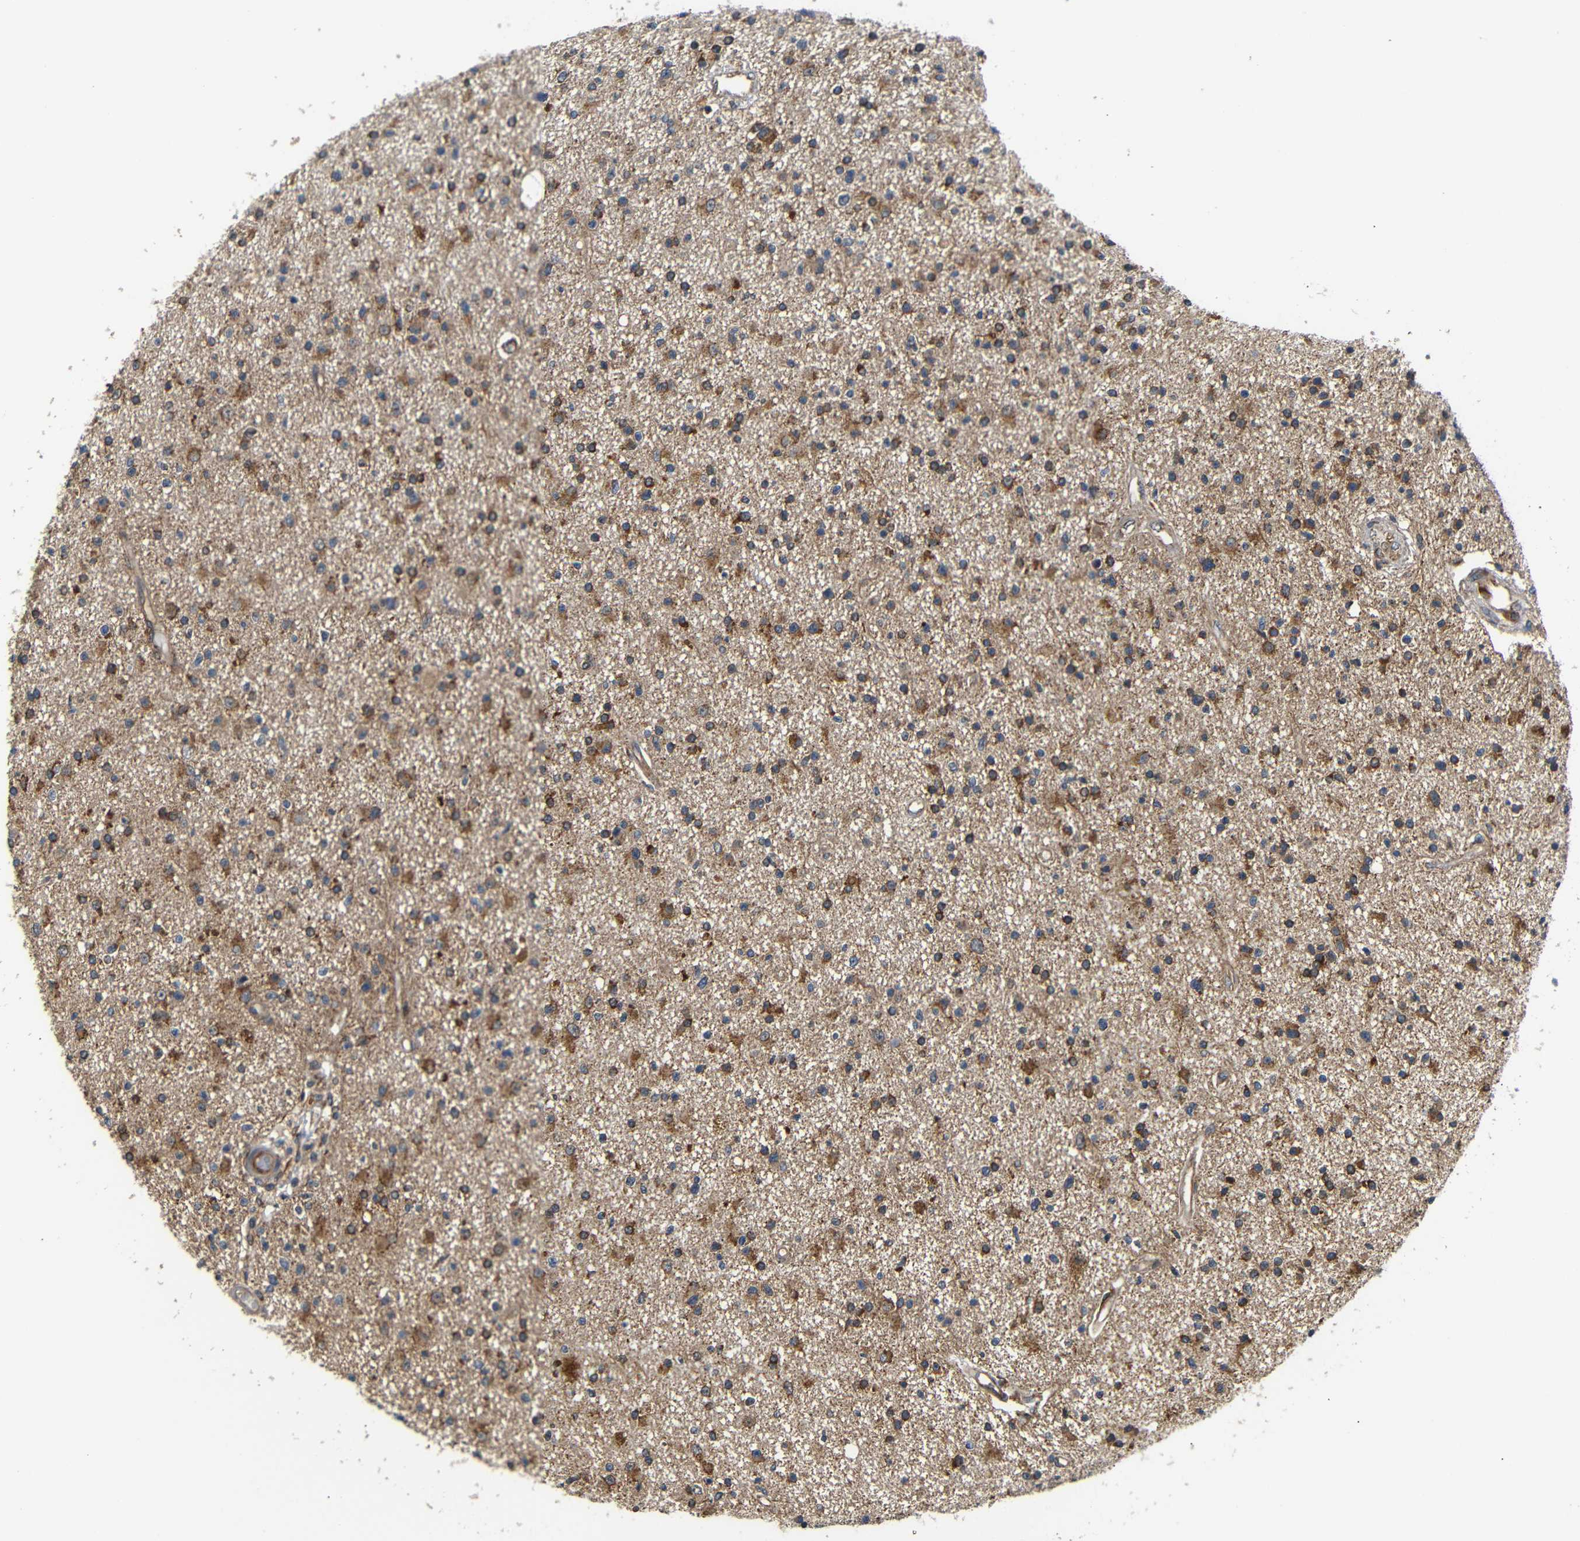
{"staining": {"intensity": "moderate", "quantity": ">75%", "location": "cytoplasmic/membranous"}, "tissue": "glioma", "cell_type": "Tumor cells", "image_type": "cancer", "snomed": [{"axis": "morphology", "description": "Glioma, malignant, High grade"}, {"axis": "topography", "description": "Brain"}], "caption": "Immunohistochemical staining of glioma displays moderate cytoplasmic/membranous protein positivity in approximately >75% of tumor cells.", "gene": "KANK4", "patient": {"sex": "male", "age": 33}}